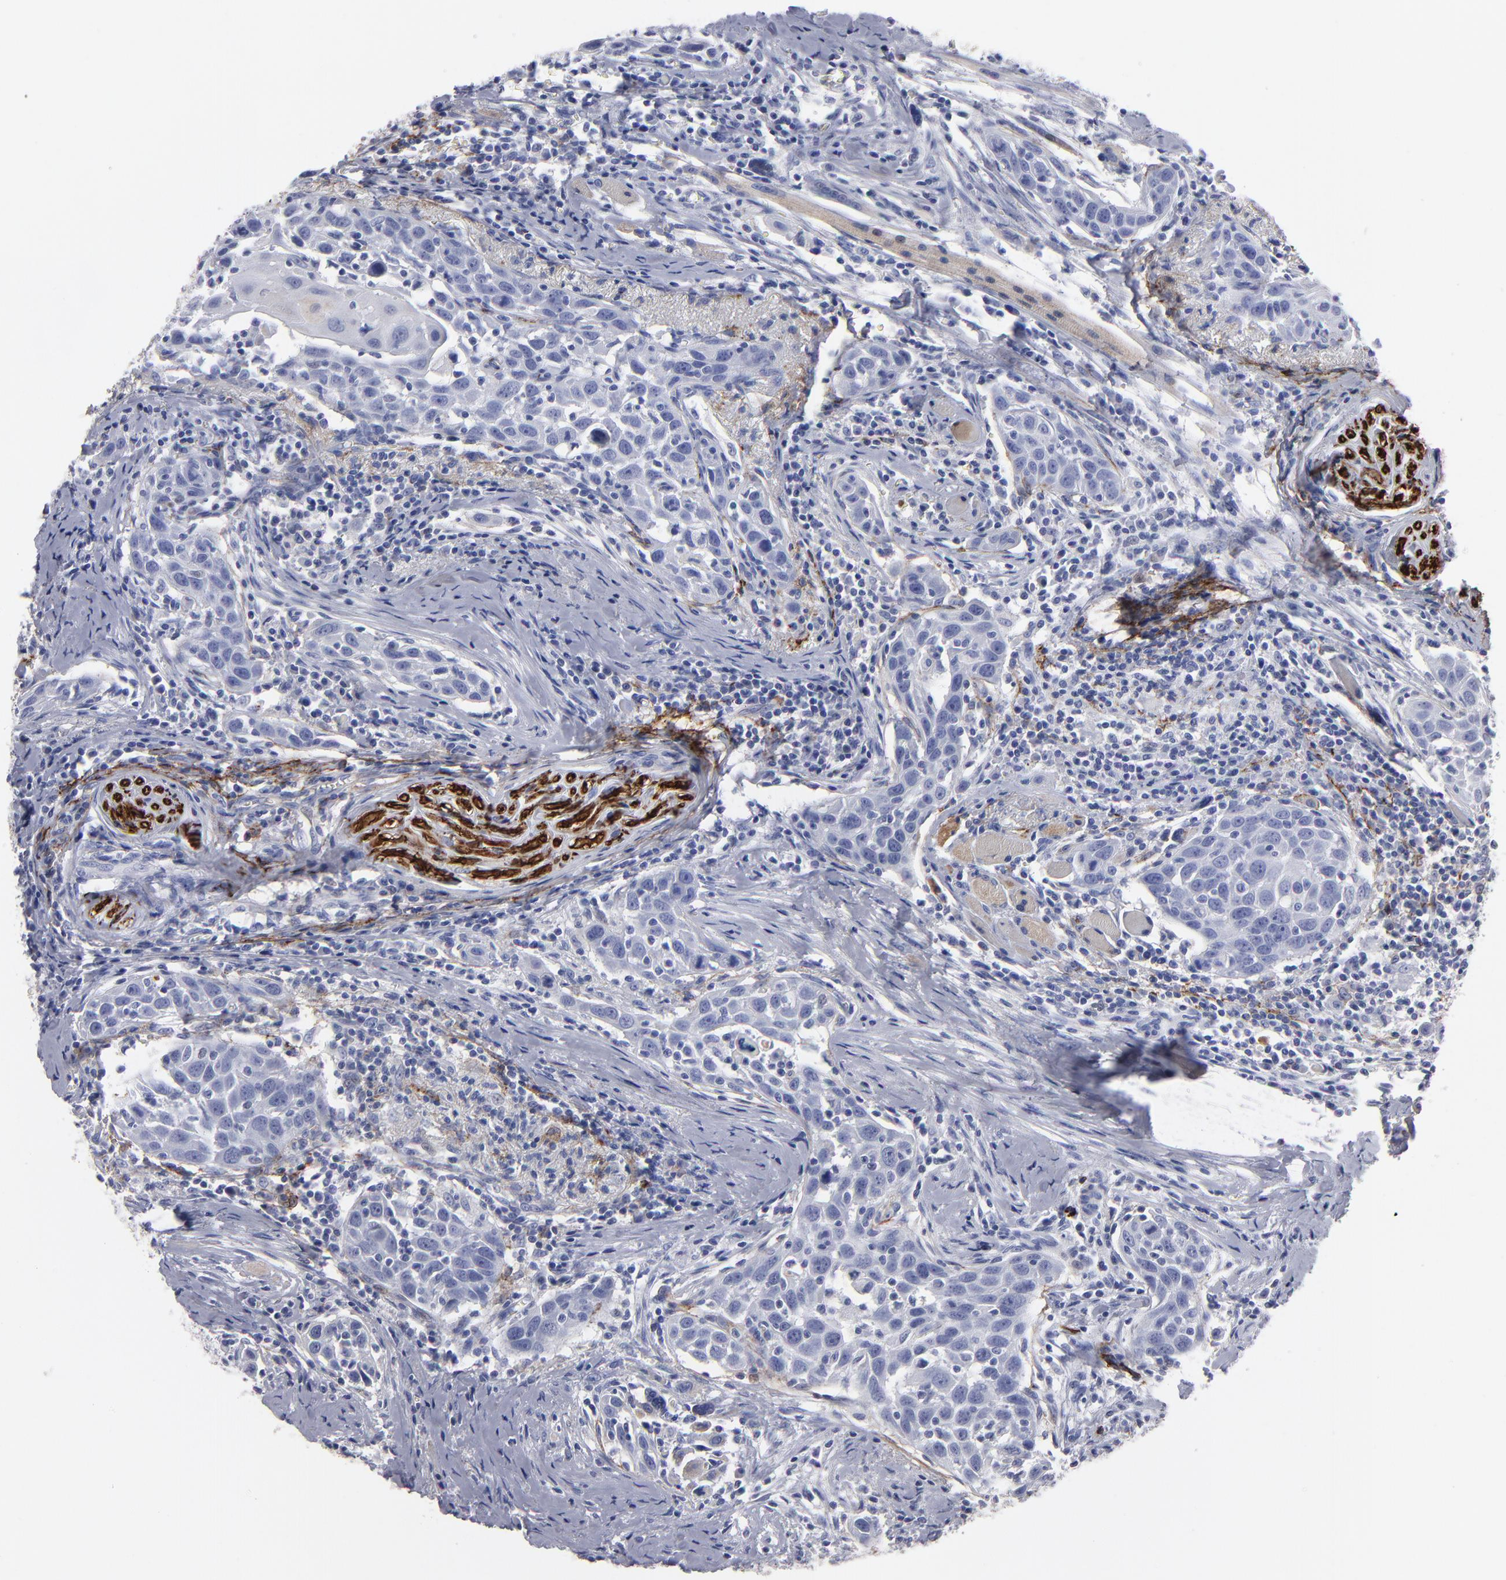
{"staining": {"intensity": "negative", "quantity": "none", "location": "none"}, "tissue": "head and neck cancer", "cell_type": "Tumor cells", "image_type": "cancer", "snomed": [{"axis": "morphology", "description": "Squamous cell carcinoma, NOS"}, {"axis": "topography", "description": "Oral tissue"}, {"axis": "topography", "description": "Head-Neck"}], "caption": "High magnification brightfield microscopy of head and neck cancer stained with DAB (brown) and counterstained with hematoxylin (blue): tumor cells show no significant positivity.", "gene": "CADM3", "patient": {"sex": "female", "age": 50}}